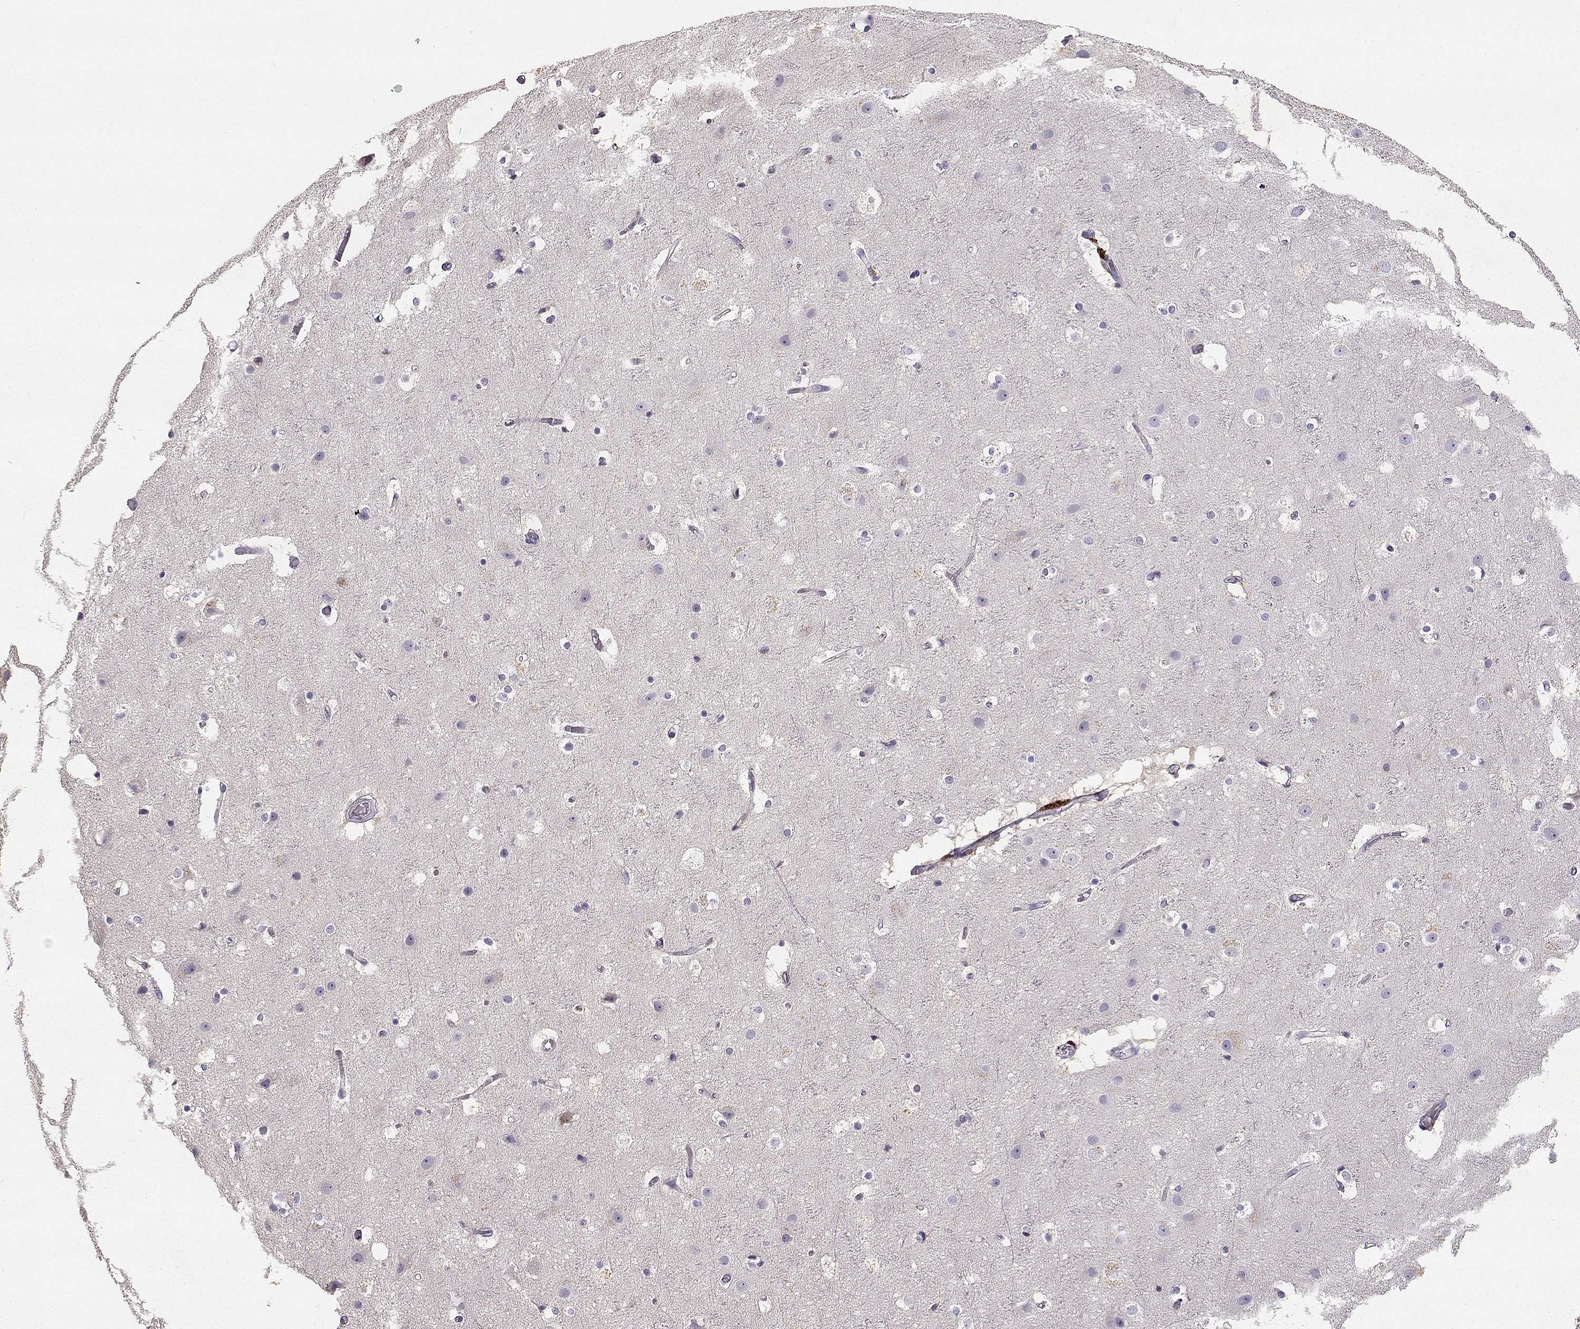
{"staining": {"intensity": "negative", "quantity": "none", "location": "none"}, "tissue": "cerebral cortex", "cell_type": "Endothelial cells", "image_type": "normal", "snomed": [{"axis": "morphology", "description": "Normal tissue, NOS"}, {"axis": "topography", "description": "Cerebral cortex"}], "caption": "IHC micrograph of normal cerebral cortex: cerebral cortex stained with DAB exhibits no significant protein staining in endothelial cells. (DAB immunohistochemistry, high magnification).", "gene": "TACR1", "patient": {"sex": "female", "age": 52}}